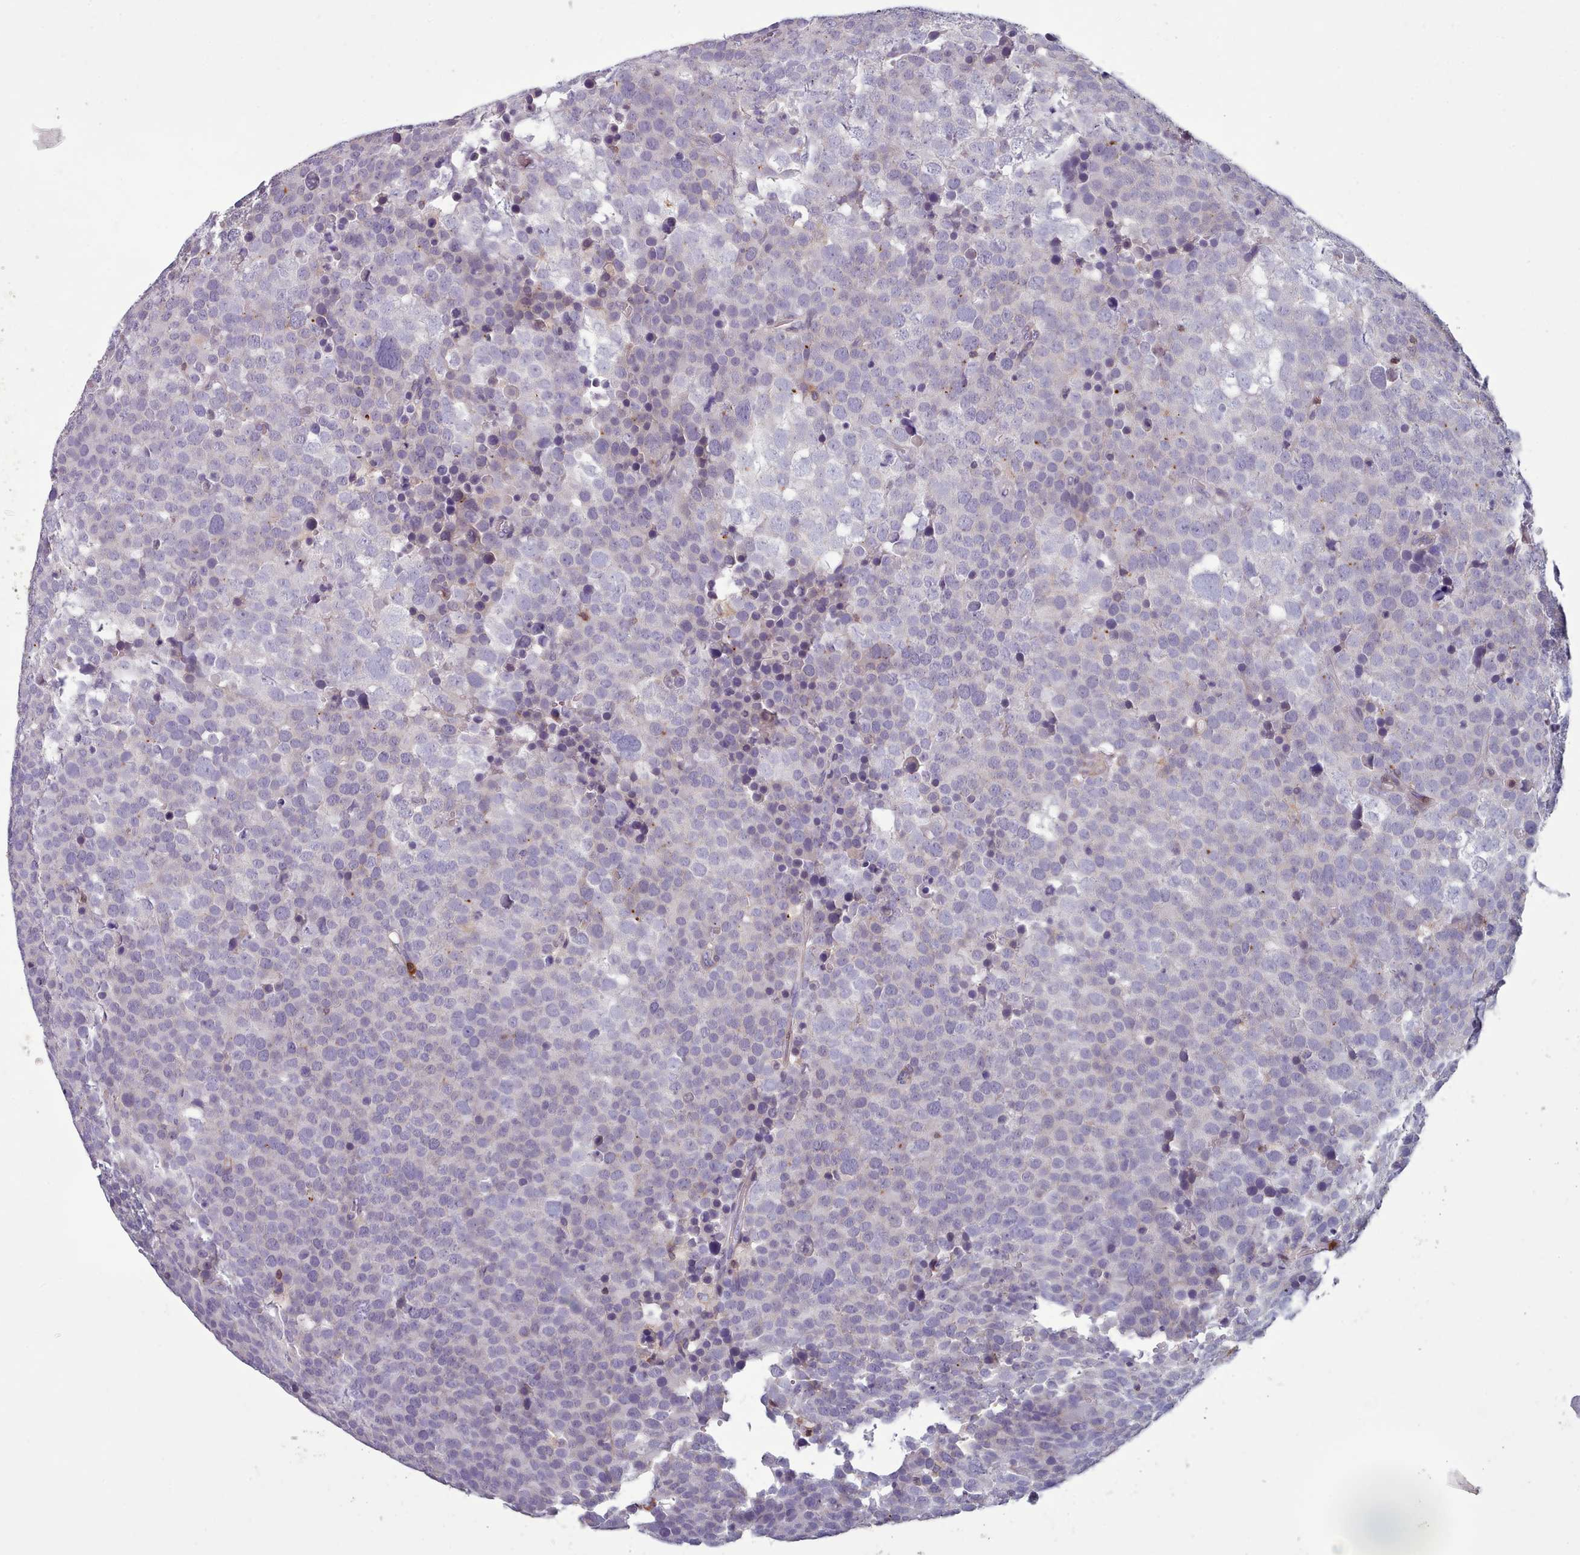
{"staining": {"intensity": "negative", "quantity": "none", "location": "none"}, "tissue": "testis cancer", "cell_type": "Tumor cells", "image_type": "cancer", "snomed": [{"axis": "morphology", "description": "Seminoma, NOS"}, {"axis": "topography", "description": "Testis"}], "caption": "The immunohistochemistry micrograph has no significant positivity in tumor cells of testis cancer tissue. (Immunohistochemistry (ihc), brightfield microscopy, high magnification).", "gene": "RAC2", "patient": {"sex": "male", "age": 71}}